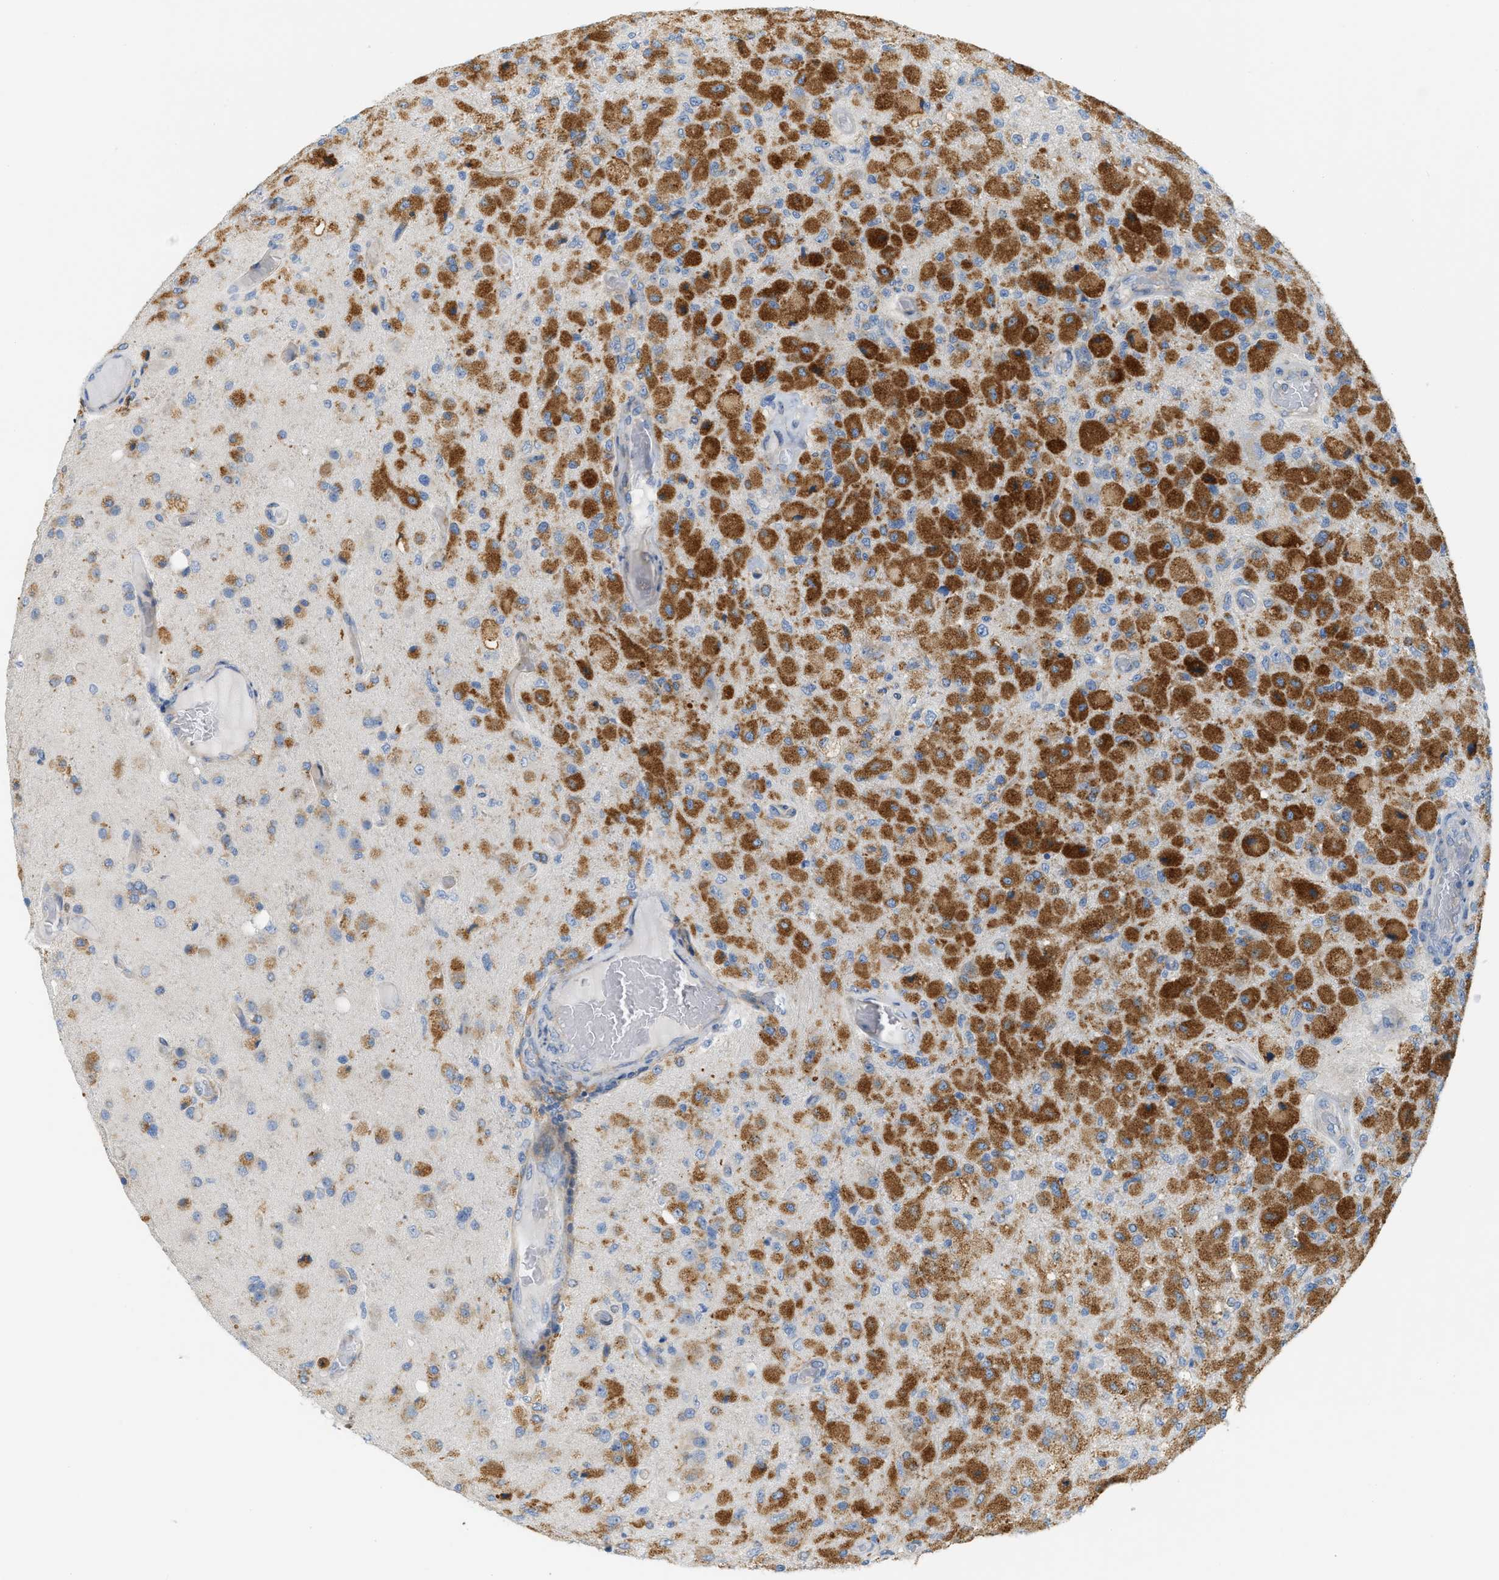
{"staining": {"intensity": "moderate", "quantity": ">75%", "location": "cytoplasmic/membranous"}, "tissue": "glioma", "cell_type": "Tumor cells", "image_type": "cancer", "snomed": [{"axis": "morphology", "description": "Normal tissue, NOS"}, {"axis": "morphology", "description": "Glioma, malignant, High grade"}, {"axis": "topography", "description": "Cerebral cortex"}], "caption": "This image demonstrates IHC staining of human malignant glioma (high-grade), with medium moderate cytoplasmic/membranous staining in approximately >75% of tumor cells.", "gene": "LMBRD1", "patient": {"sex": "male", "age": 77}}